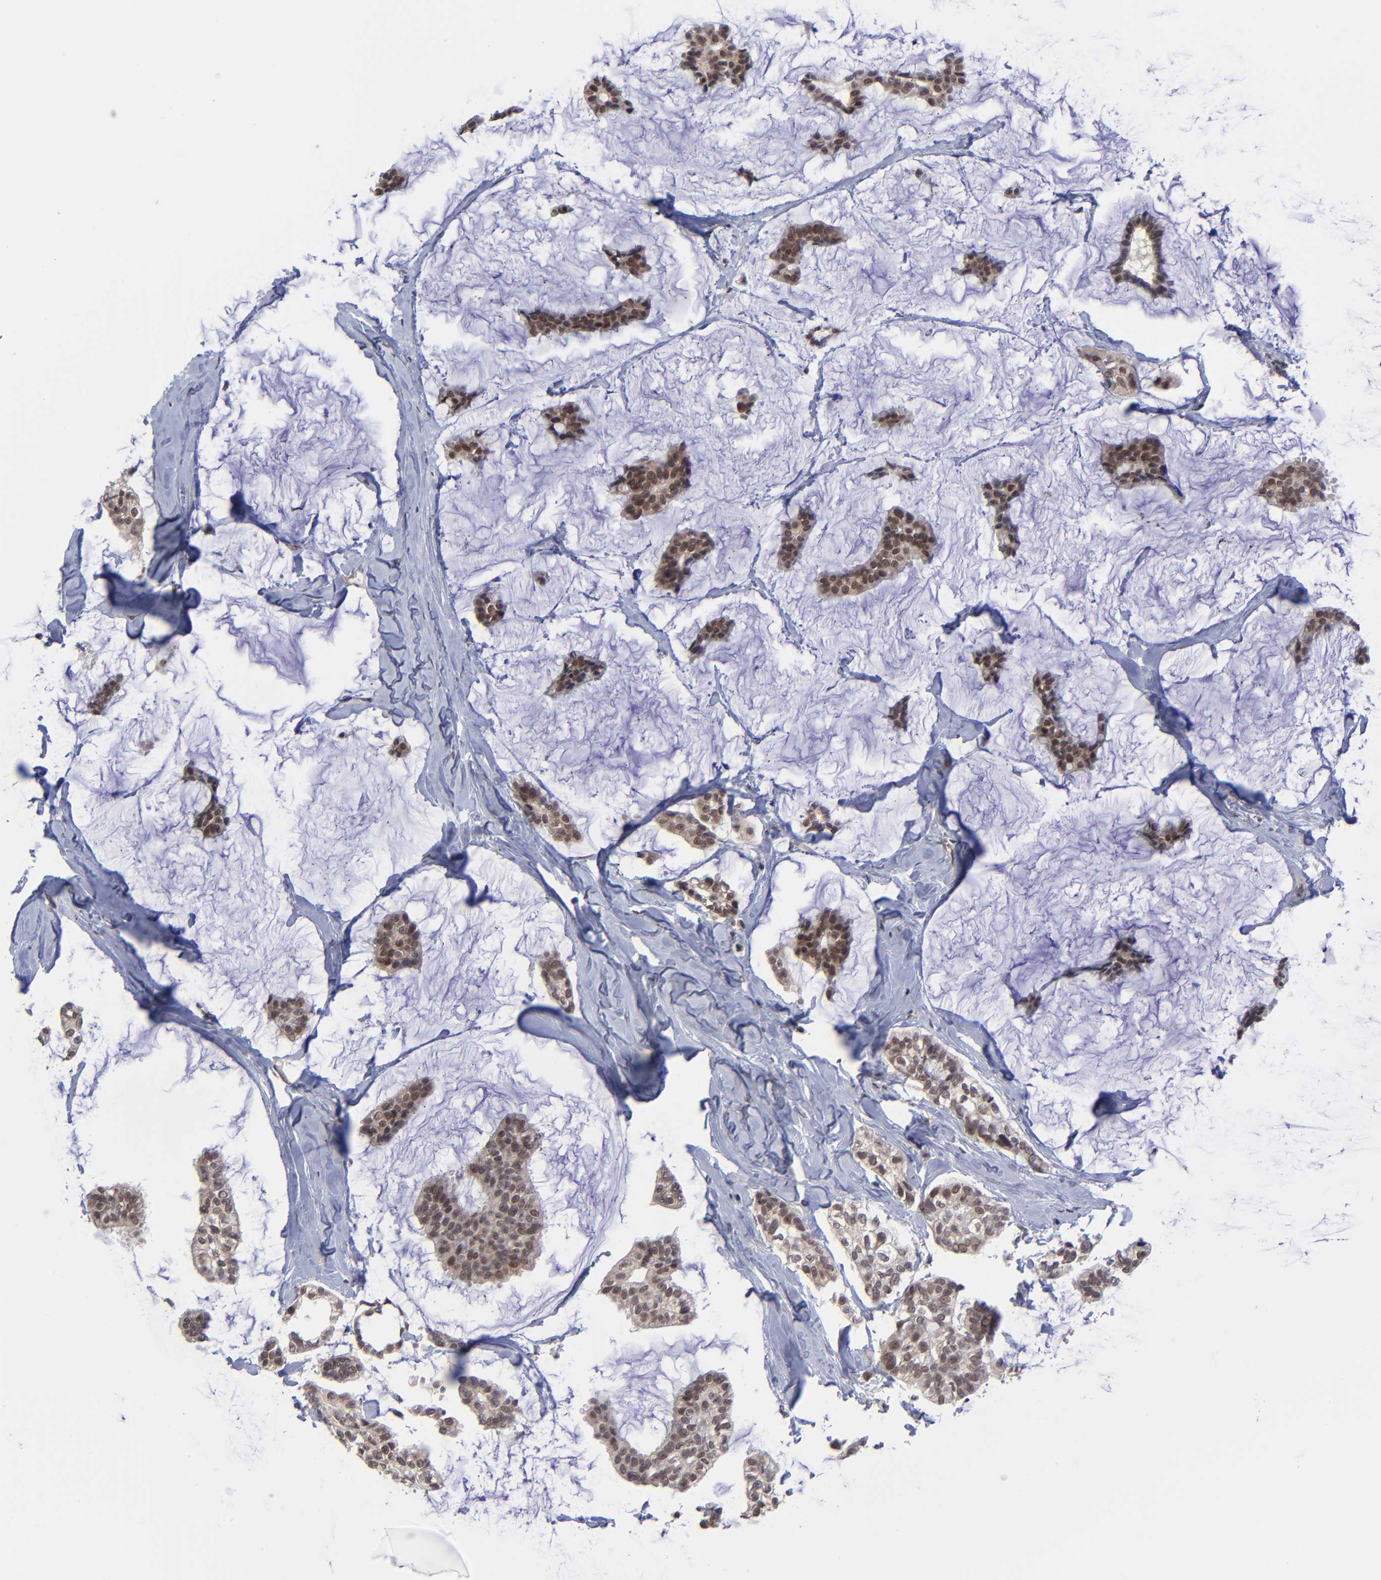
{"staining": {"intensity": "moderate", "quantity": ">75%", "location": "cytoplasmic/membranous"}, "tissue": "breast cancer", "cell_type": "Tumor cells", "image_type": "cancer", "snomed": [{"axis": "morphology", "description": "Duct carcinoma"}, {"axis": "topography", "description": "Breast"}], "caption": "Protein analysis of breast cancer (invasive ductal carcinoma) tissue shows moderate cytoplasmic/membranous expression in about >75% of tumor cells.", "gene": "ZNF419", "patient": {"sex": "female", "age": 93}}